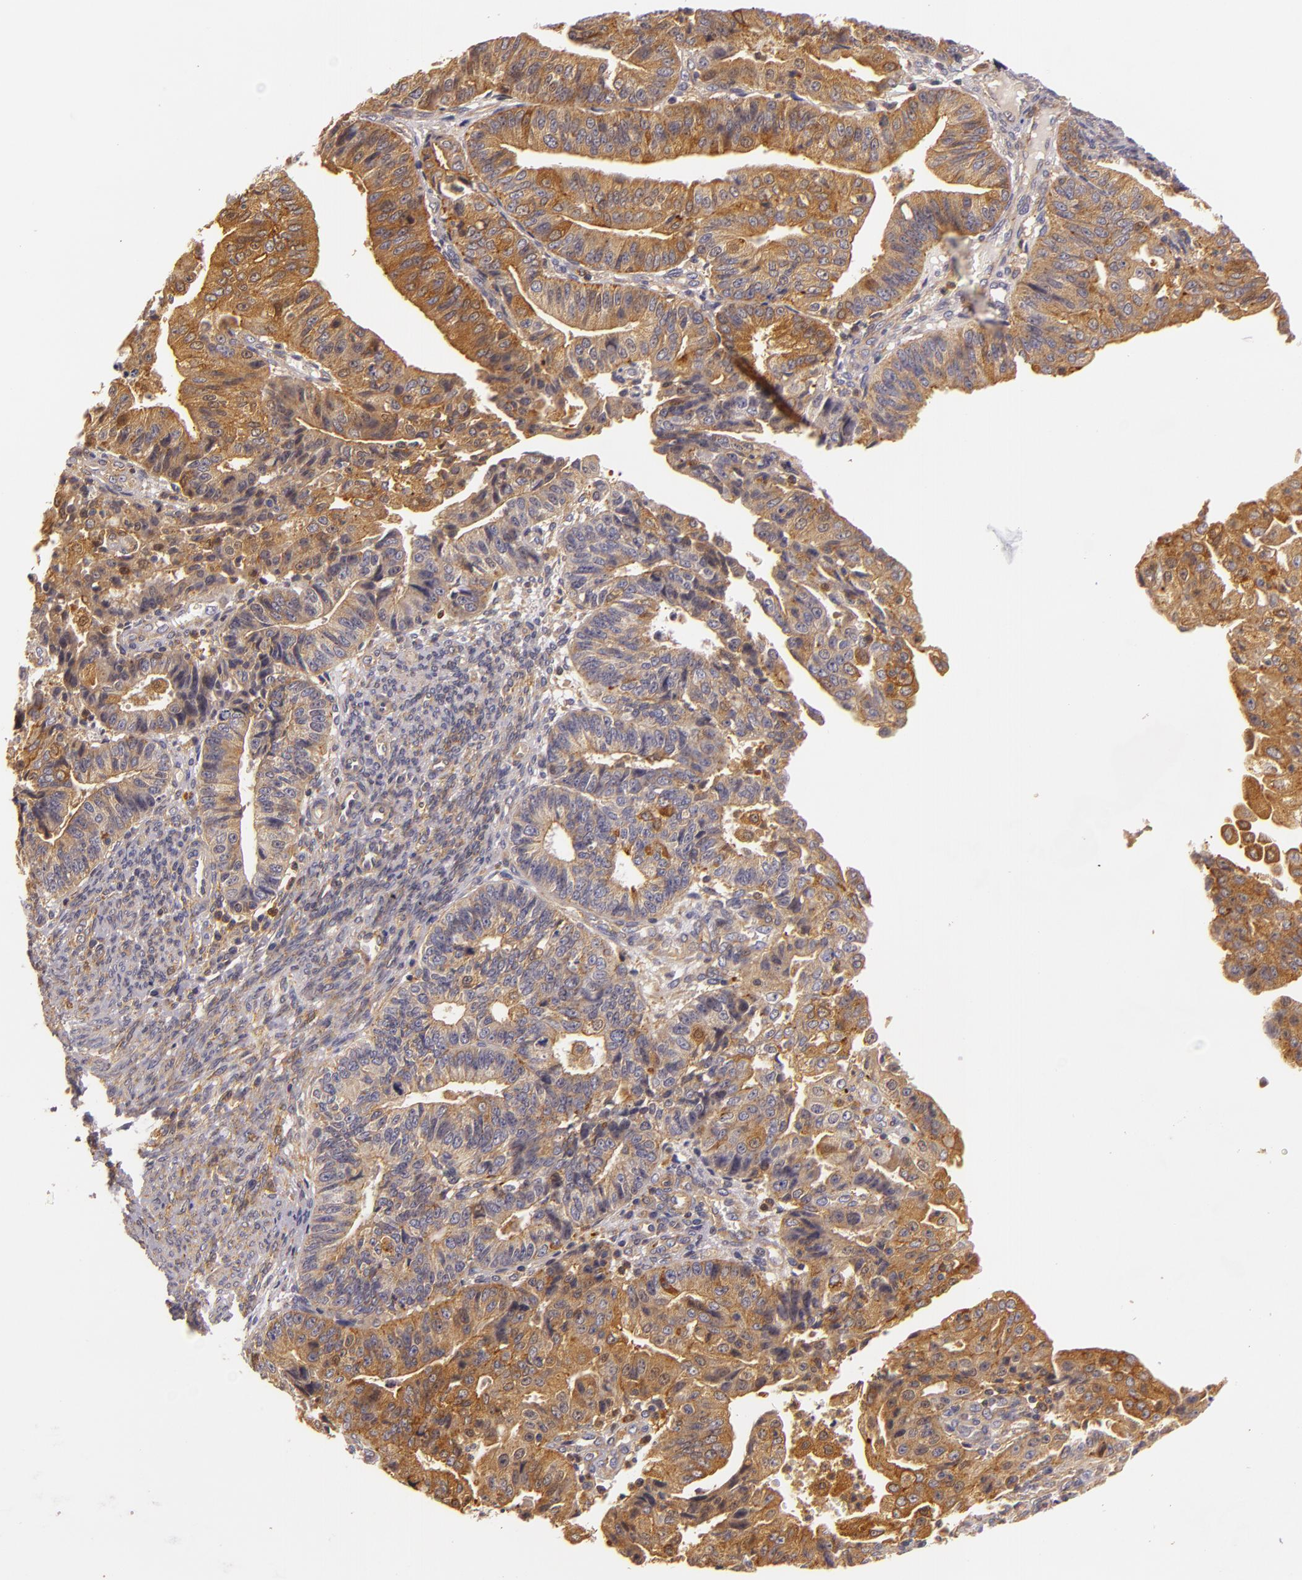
{"staining": {"intensity": "strong", "quantity": ">75%", "location": "nuclear"}, "tissue": "endometrial cancer", "cell_type": "Tumor cells", "image_type": "cancer", "snomed": [{"axis": "morphology", "description": "Adenocarcinoma, NOS"}, {"axis": "topography", "description": "Endometrium"}], "caption": "Strong nuclear staining is present in approximately >75% of tumor cells in endometrial cancer (adenocarcinoma). (brown staining indicates protein expression, while blue staining denotes nuclei).", "gene": "TOM1", "patient": {"sex": "female", "age": 56}}